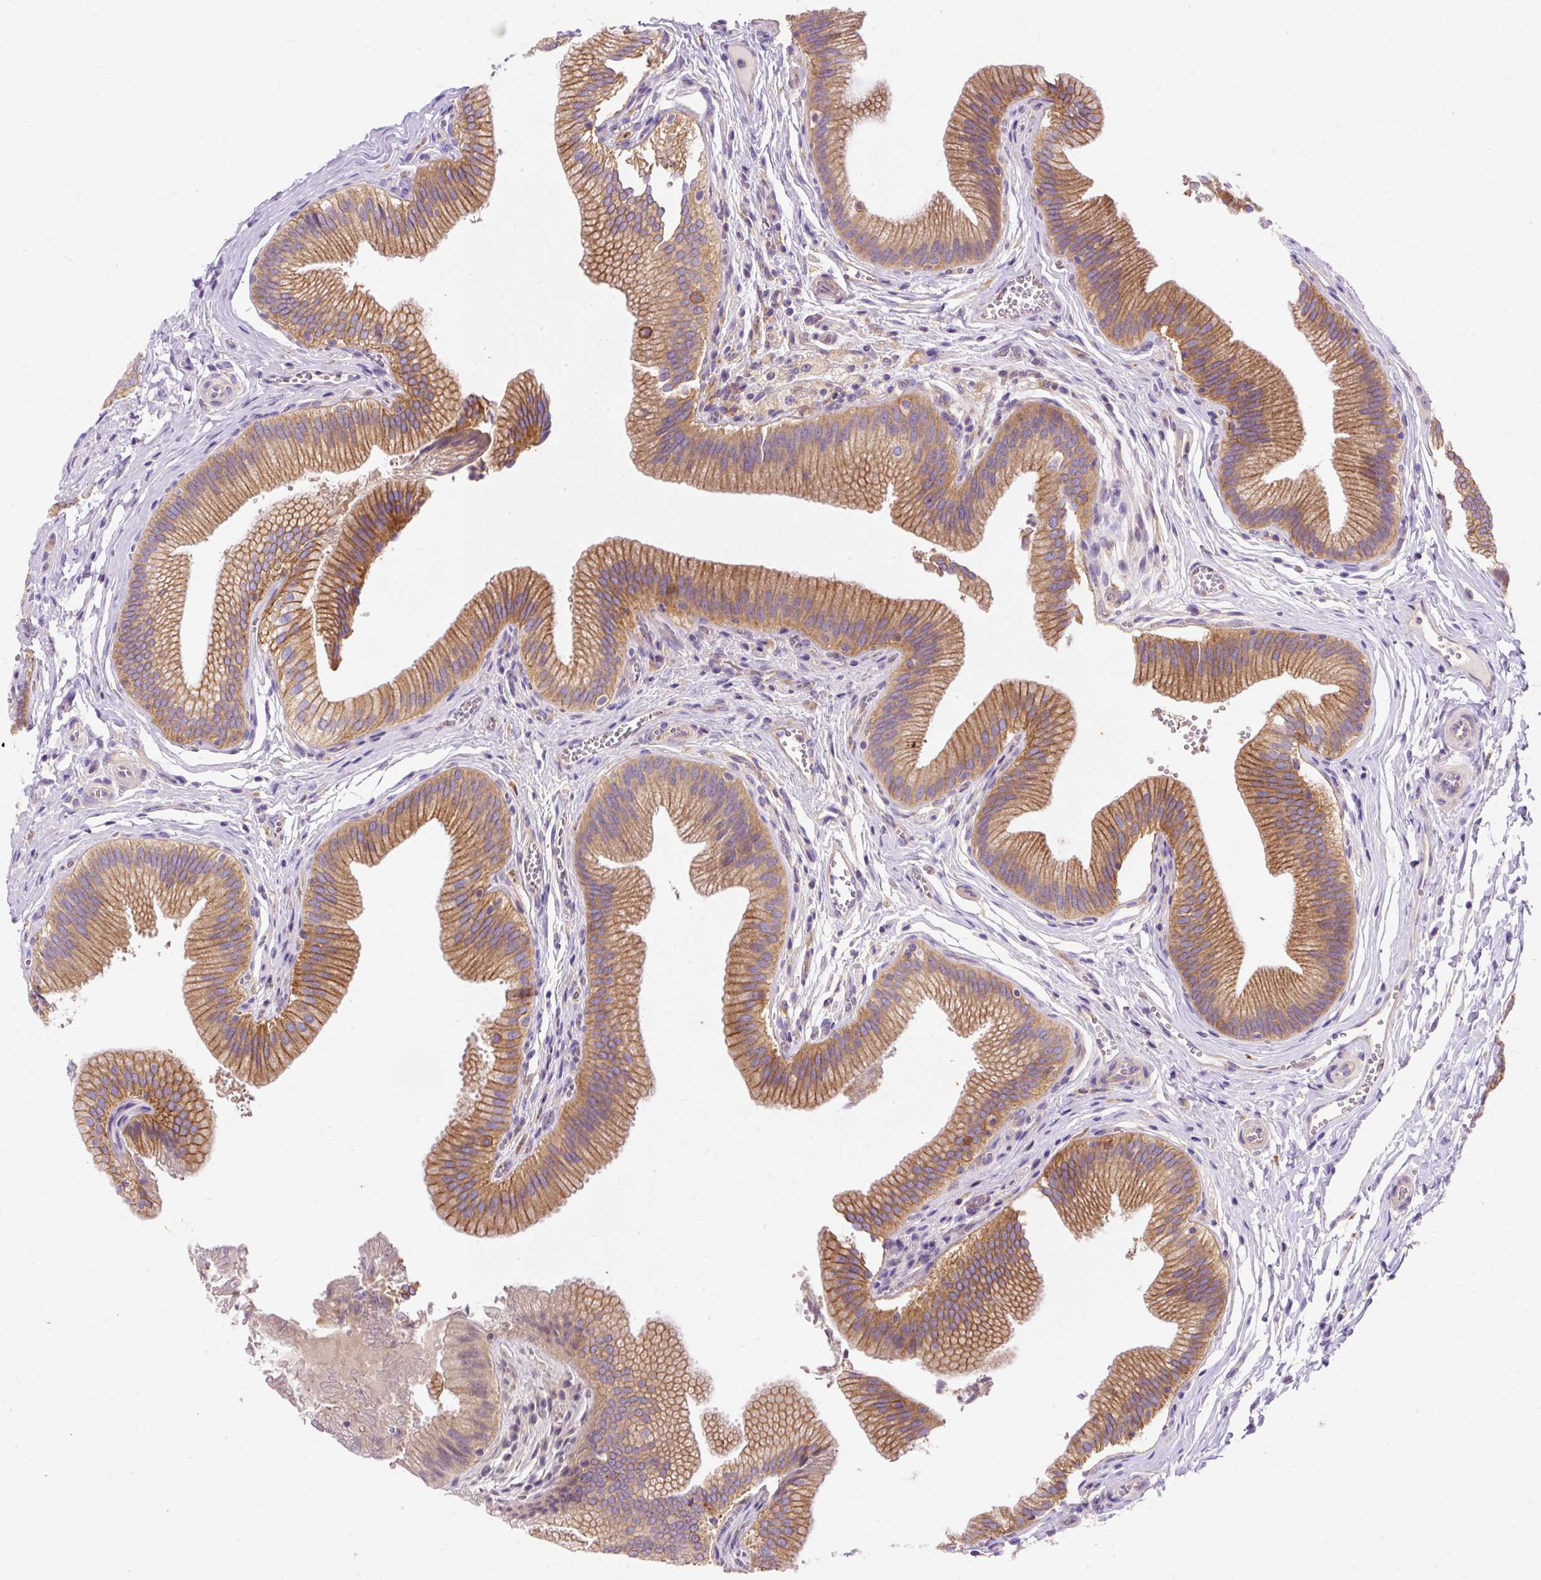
{"staining": {"intensity": "moderate", "quantity": ">75%", "location": "cytoplasmic/membranous"}, "tissue": "gallbladder", "cell_type": "Glandular cells", "image_type": "normal", "snomed": [{"axis": "morphology", "description": "Normal tissue, NOS"}, {"axis": "topography", "description": "Gallbladder"}], "caption": "Immunohistochemistry staining of unremarkable gallbladder, which demonstrates medium levels of moderate cytoplasmic/membranous staining in approximately >75% of glandular cells indicating moderate cytoplasmic/membranous protein staining. The staining was performed using DAB (brown) for protein detection and nuclei were counterstained in hematoxylin (blue).", "gene": "OR4K15", "patient": {"sex": "male", "age": 17}}